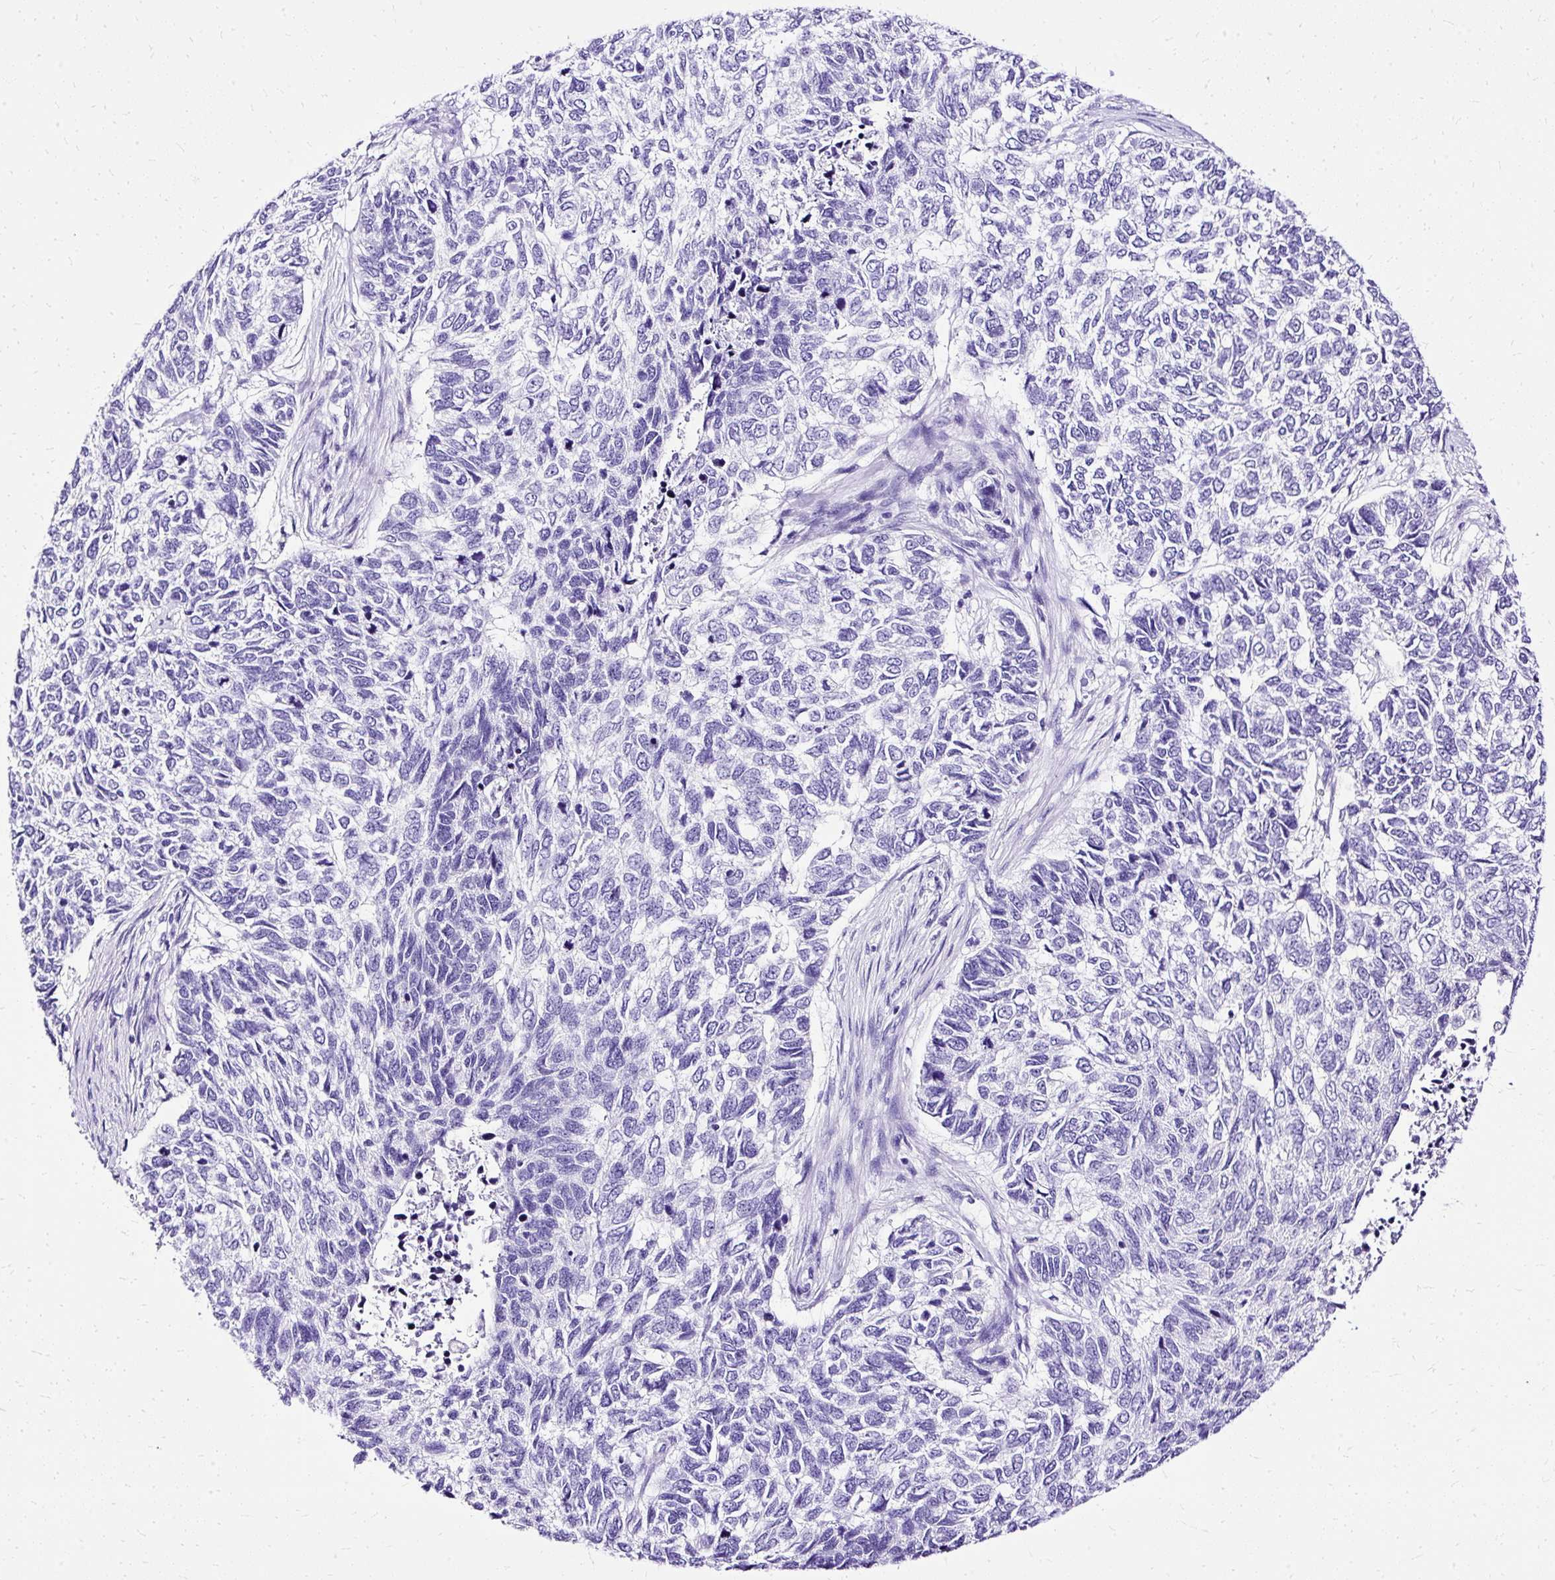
{"staining": {"intensity": "negative", "quantity": "none", "location": "none"}, "tissue": "skin cancer", "cell_type": "Tumor cells", "image_type": "cancer", "snomed": [{"axis": "morphology", "description": "Basal cell carcinoma"}, {"axis": "topography", "description": "Skin"}], "caption": "Human basal cell carcinoma (skin) stained for a protein using IHC reveals no staining in tumor cells.", "gene": "SLC8A2", "patient": {"sex": "female", "age": 65}}